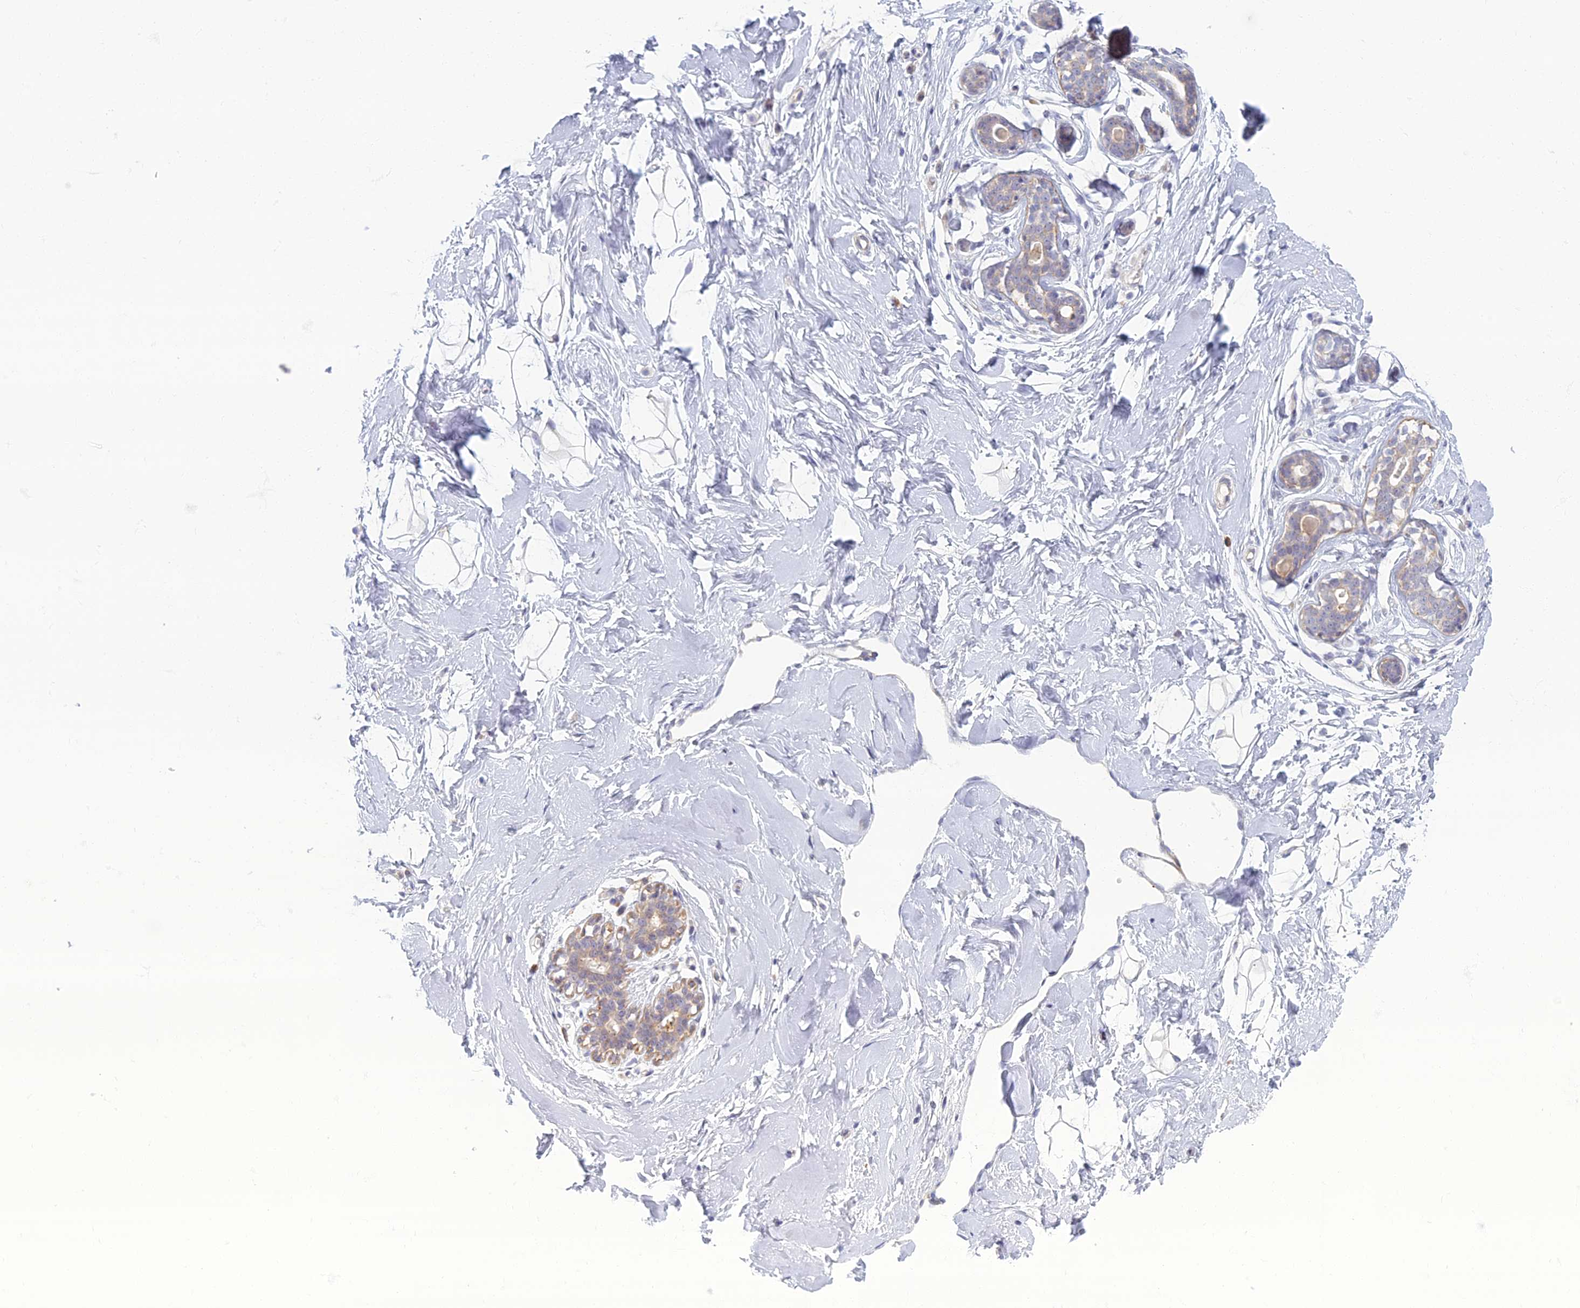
{"staining": {"intensity": "weak", "quantity": "<25%", "location": "cytoplasmic/membranous"}, "tissue": "breast", "cell_type": "Adipocytes", "image_type": "normal", "snomed": [{"axis": "morphology", "description": "Normal tissue, NOS"}, {"axis": "morphology", "description": "Adenoma, NOS"}, {"axis": "topography", "description": "Breast"}], "caption": "This image is of unremarkable breast stained with immunohistochemistry to label a protein in brown with the nuclei are counter-stained blue. There is no expression in adipocytes. (DAB (3,3'-diaminobenzidine) IHC, high magnification).", "gene": "CHMP4B", "patient": {"sex": "female", "age": 23}}